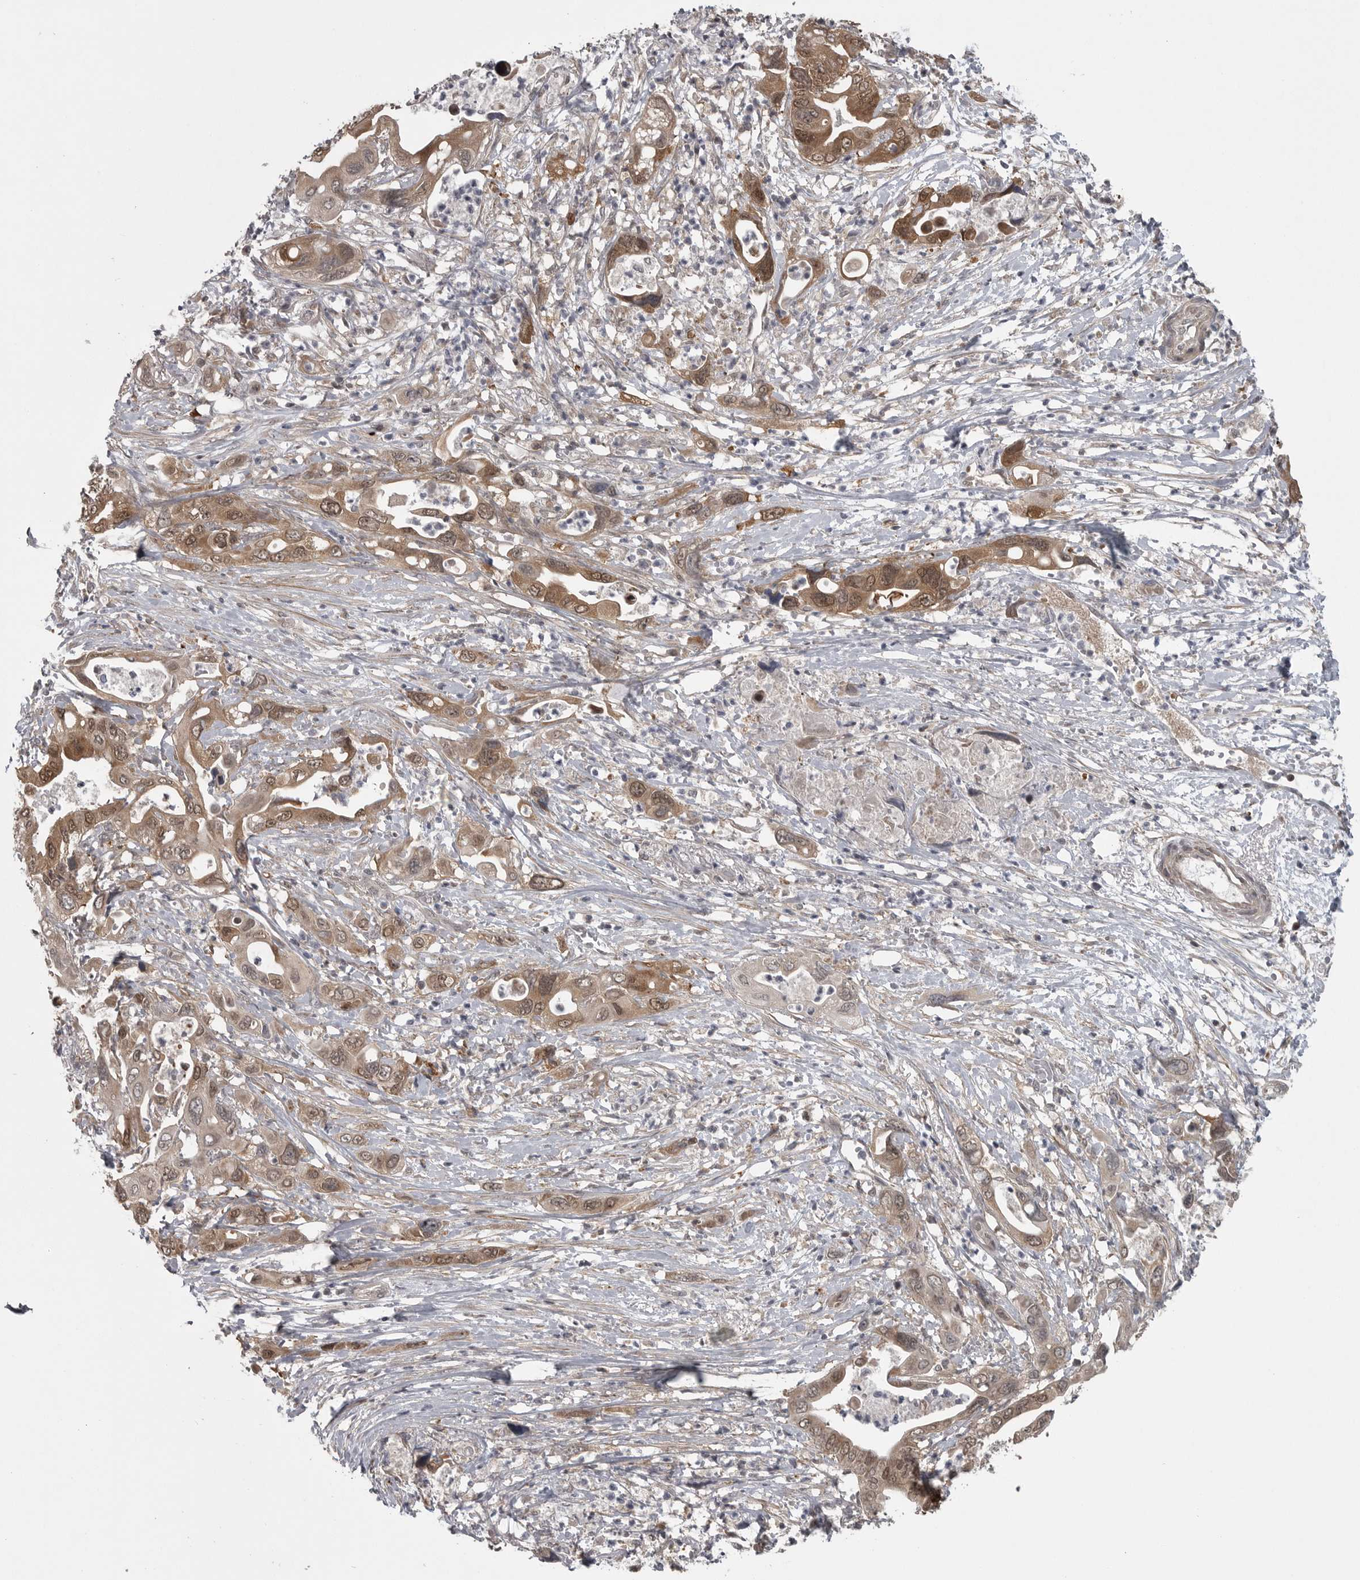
{"staining": {"intensity": "moderate", "quantity": ">75%", "location": "cytoplasmic/membranous,nuclear"}, "tissue": "pancreatic cancer", "cell_type": "Tumor cells", "image_type": "cancer", "snomed": [{"axis": "morphology", "description": "Adenocarcinoma, NOS"}, {"axis": "topography", "description": "Pancreas"}], "caption": "DAB immunohistochemical staining of adenocarcinoma (pancreatic) shows moderate cytoplasmic/membranous and nuclear protein staining in about >75% of tumor cells.", "gene": "PPP1R9A", "patient": {"sex": "male", "age": 66}}